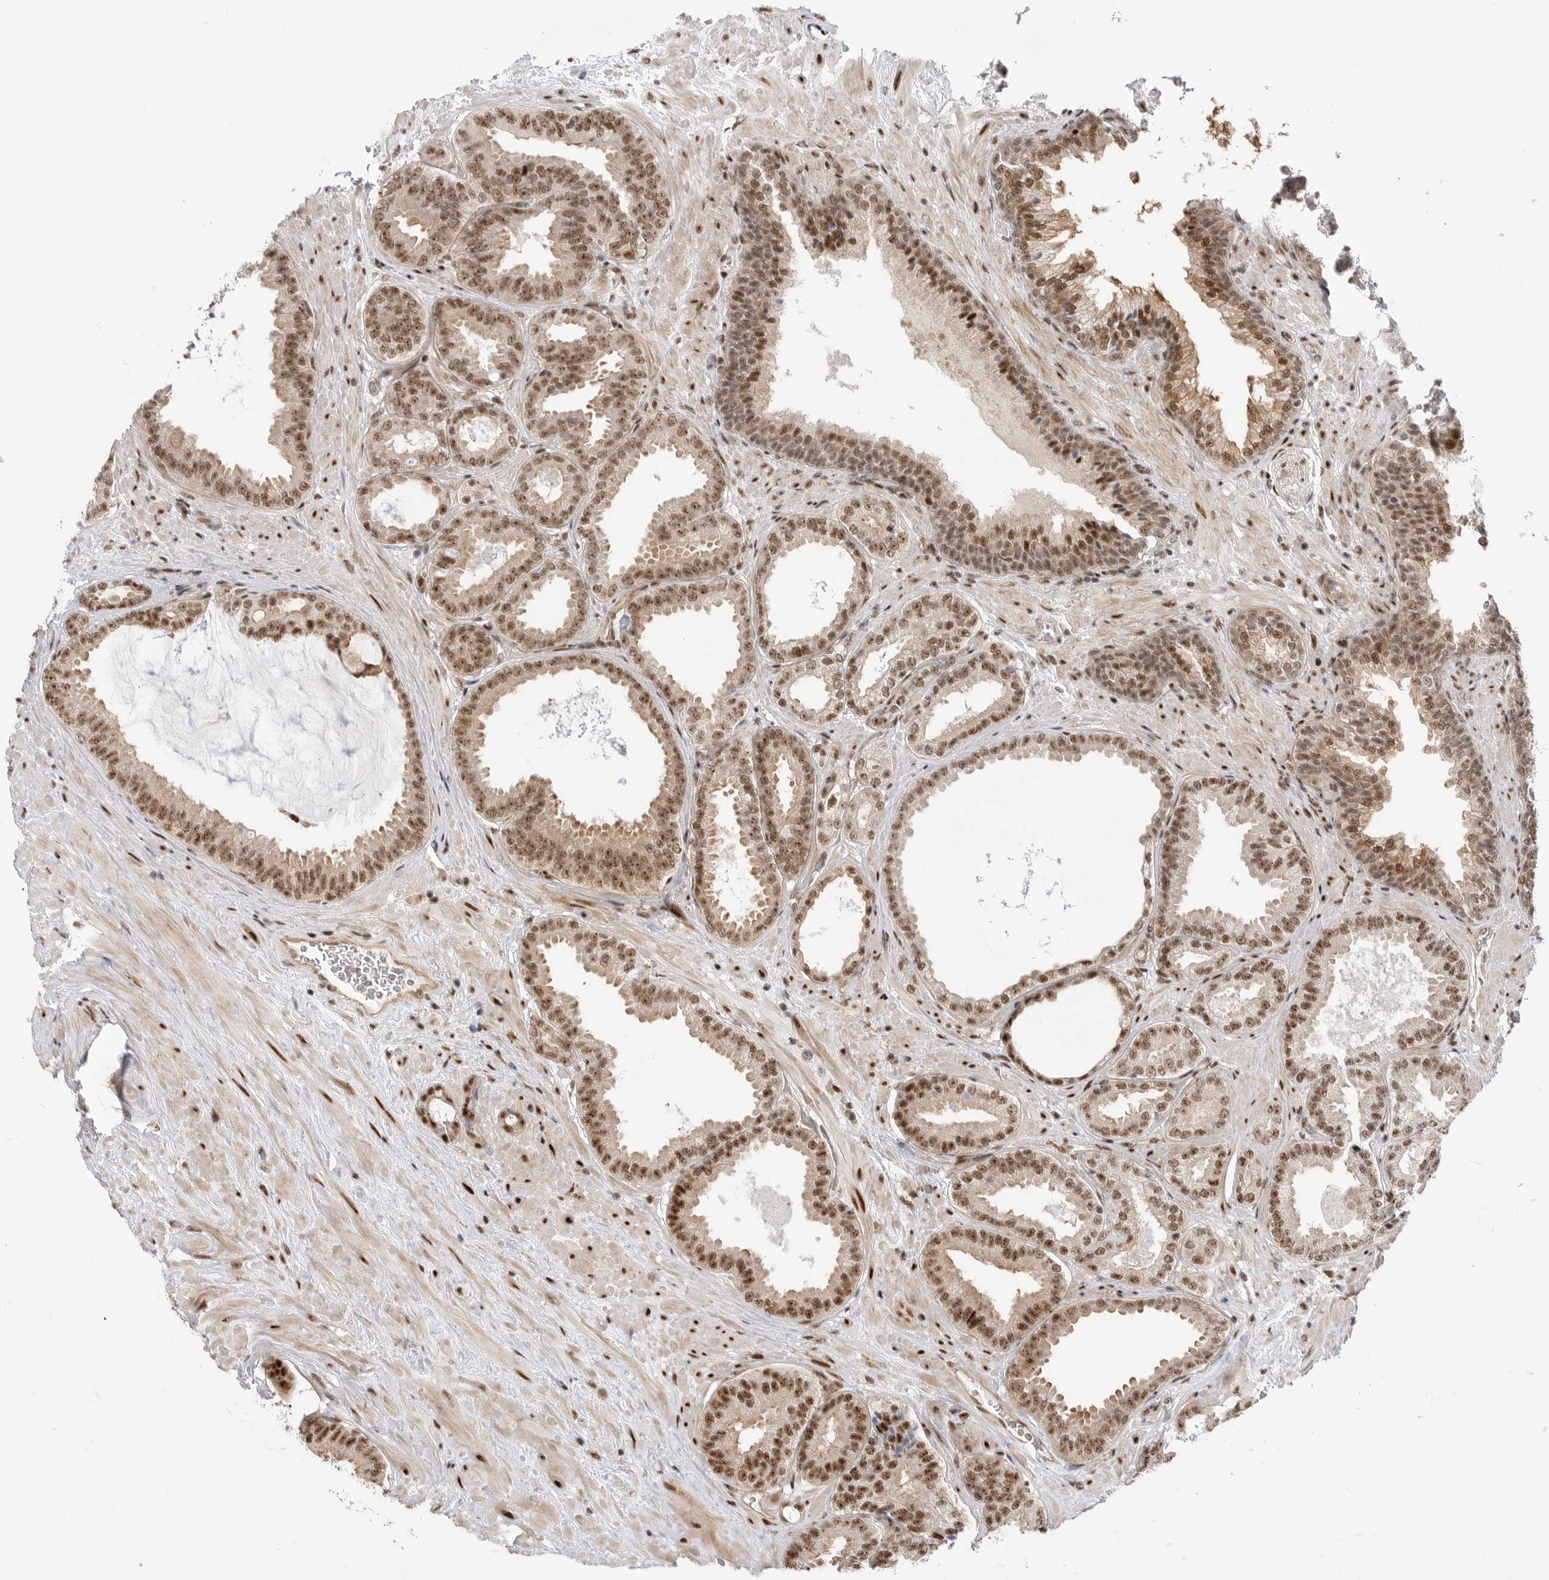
{"staining": {"intensity": "strong", "quantity": ">75%", "location": "nuclear"}, "tissue": "prostate cancer", "cell_type": "Tumor cells", "image_type": "cancer", "snomed": [{"axis": "morphology", "description": "Adenocarcinoma, Low grade"}, {"axis": "topography", "description": "Prostate"}], "caption": "DAB immunohistochemical staining of low-grade adenocarcinoma (prostate) demonstrates strong nuclear protein staining in about >75% of tumor cells. (IHC, brightfield microscopy, high magnification).", "gene": "GPATCH2", "patient": {"sex": "male", "age": 71}}